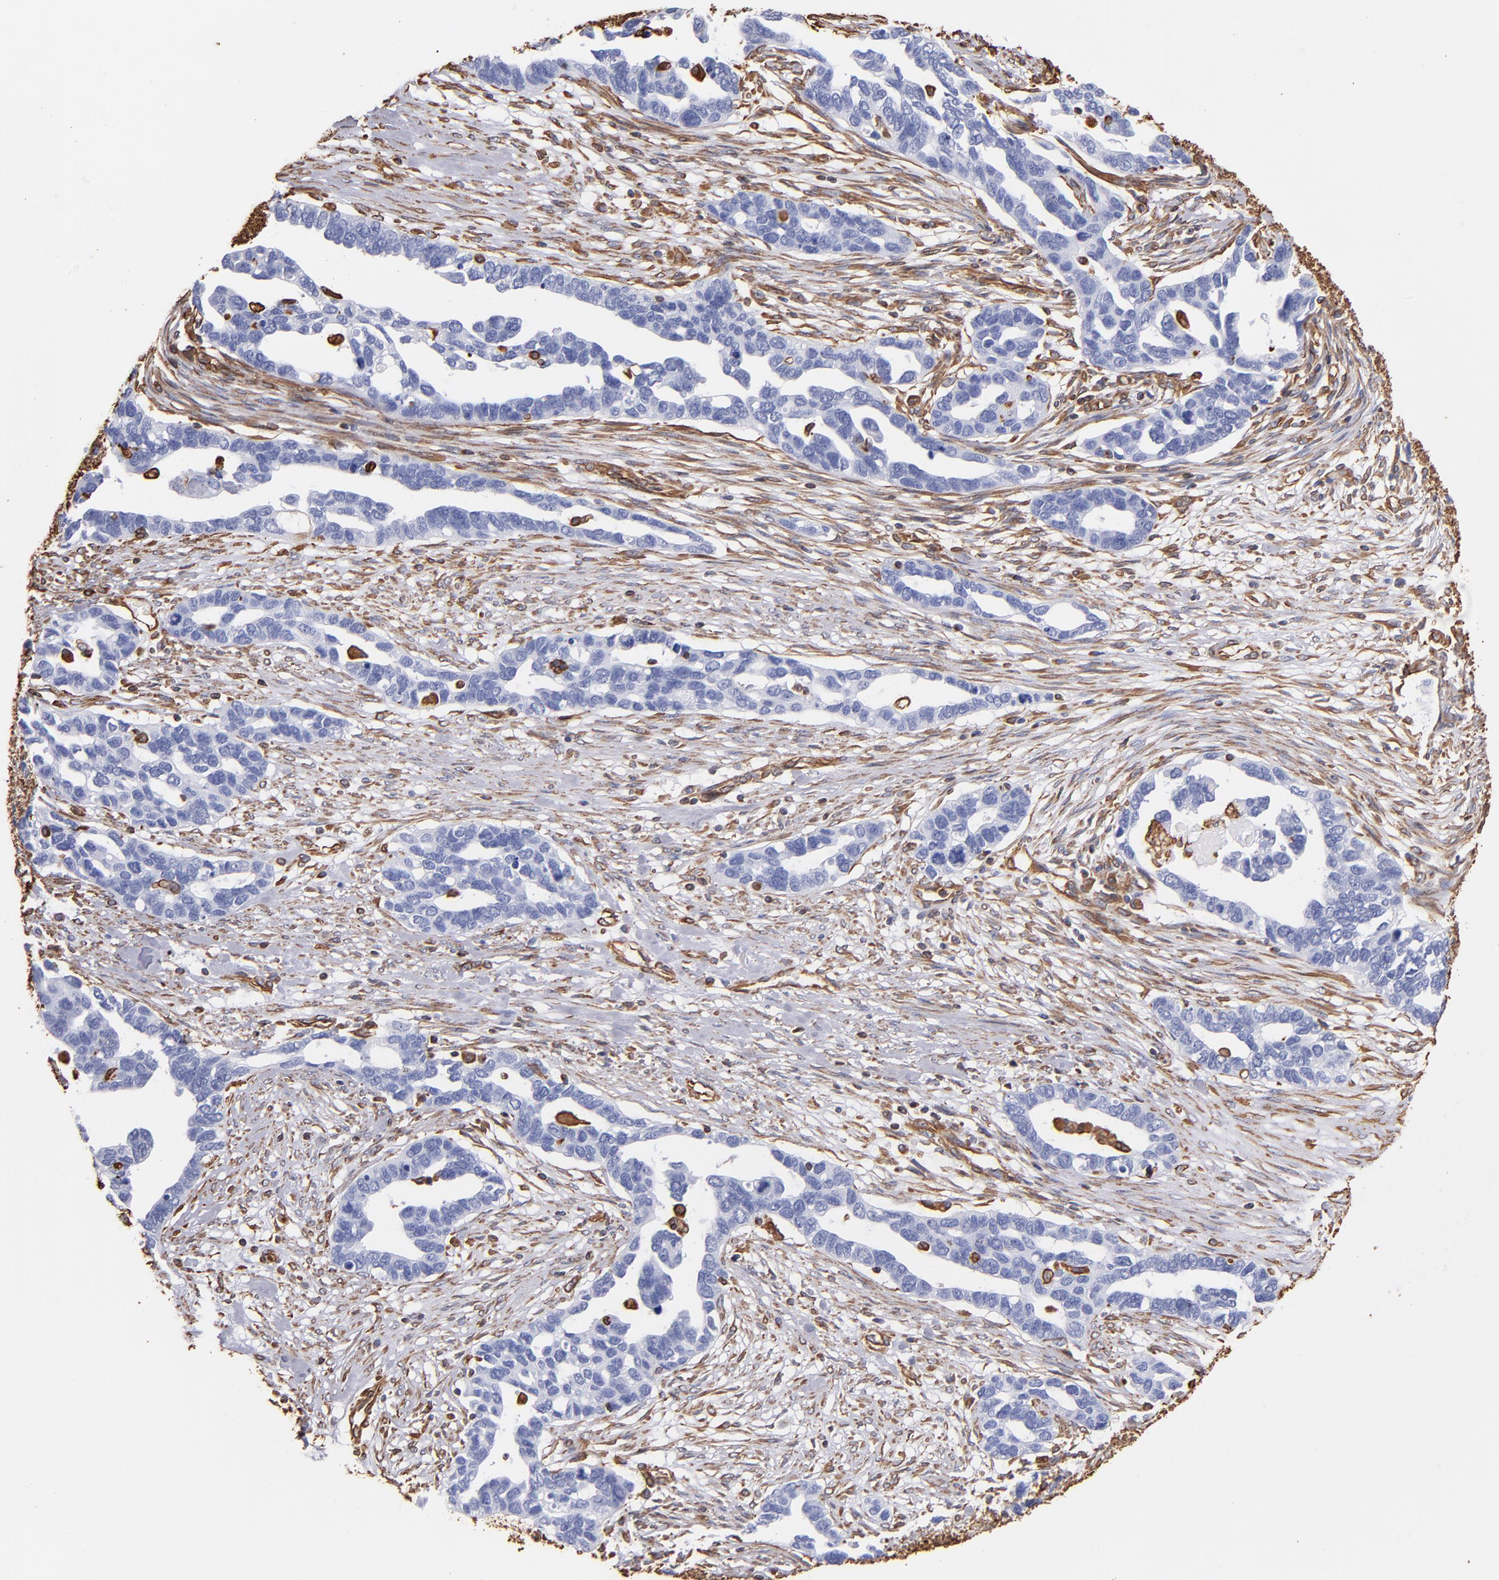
{"staining": {"intensity": "negative", "quantity": "none", "location": "none"}, "tissue": "ovarian cancer", "cell_type": "Tumor cells", "image_type": "cancer", "snomed": [{"axis": "morphology", "description": "Cystadenocarcinoma, serous, NOS"}, {"axis": "topography", "description": "Ovary"}], "caption": "This is a histopathology image of immunohistochemistry staining of ovarian cancer (serous cystadenocarcinoma), which shows no staining in tumor cells.", "gene": "VIM", "patient": {"sex": "female", "age": 54}}